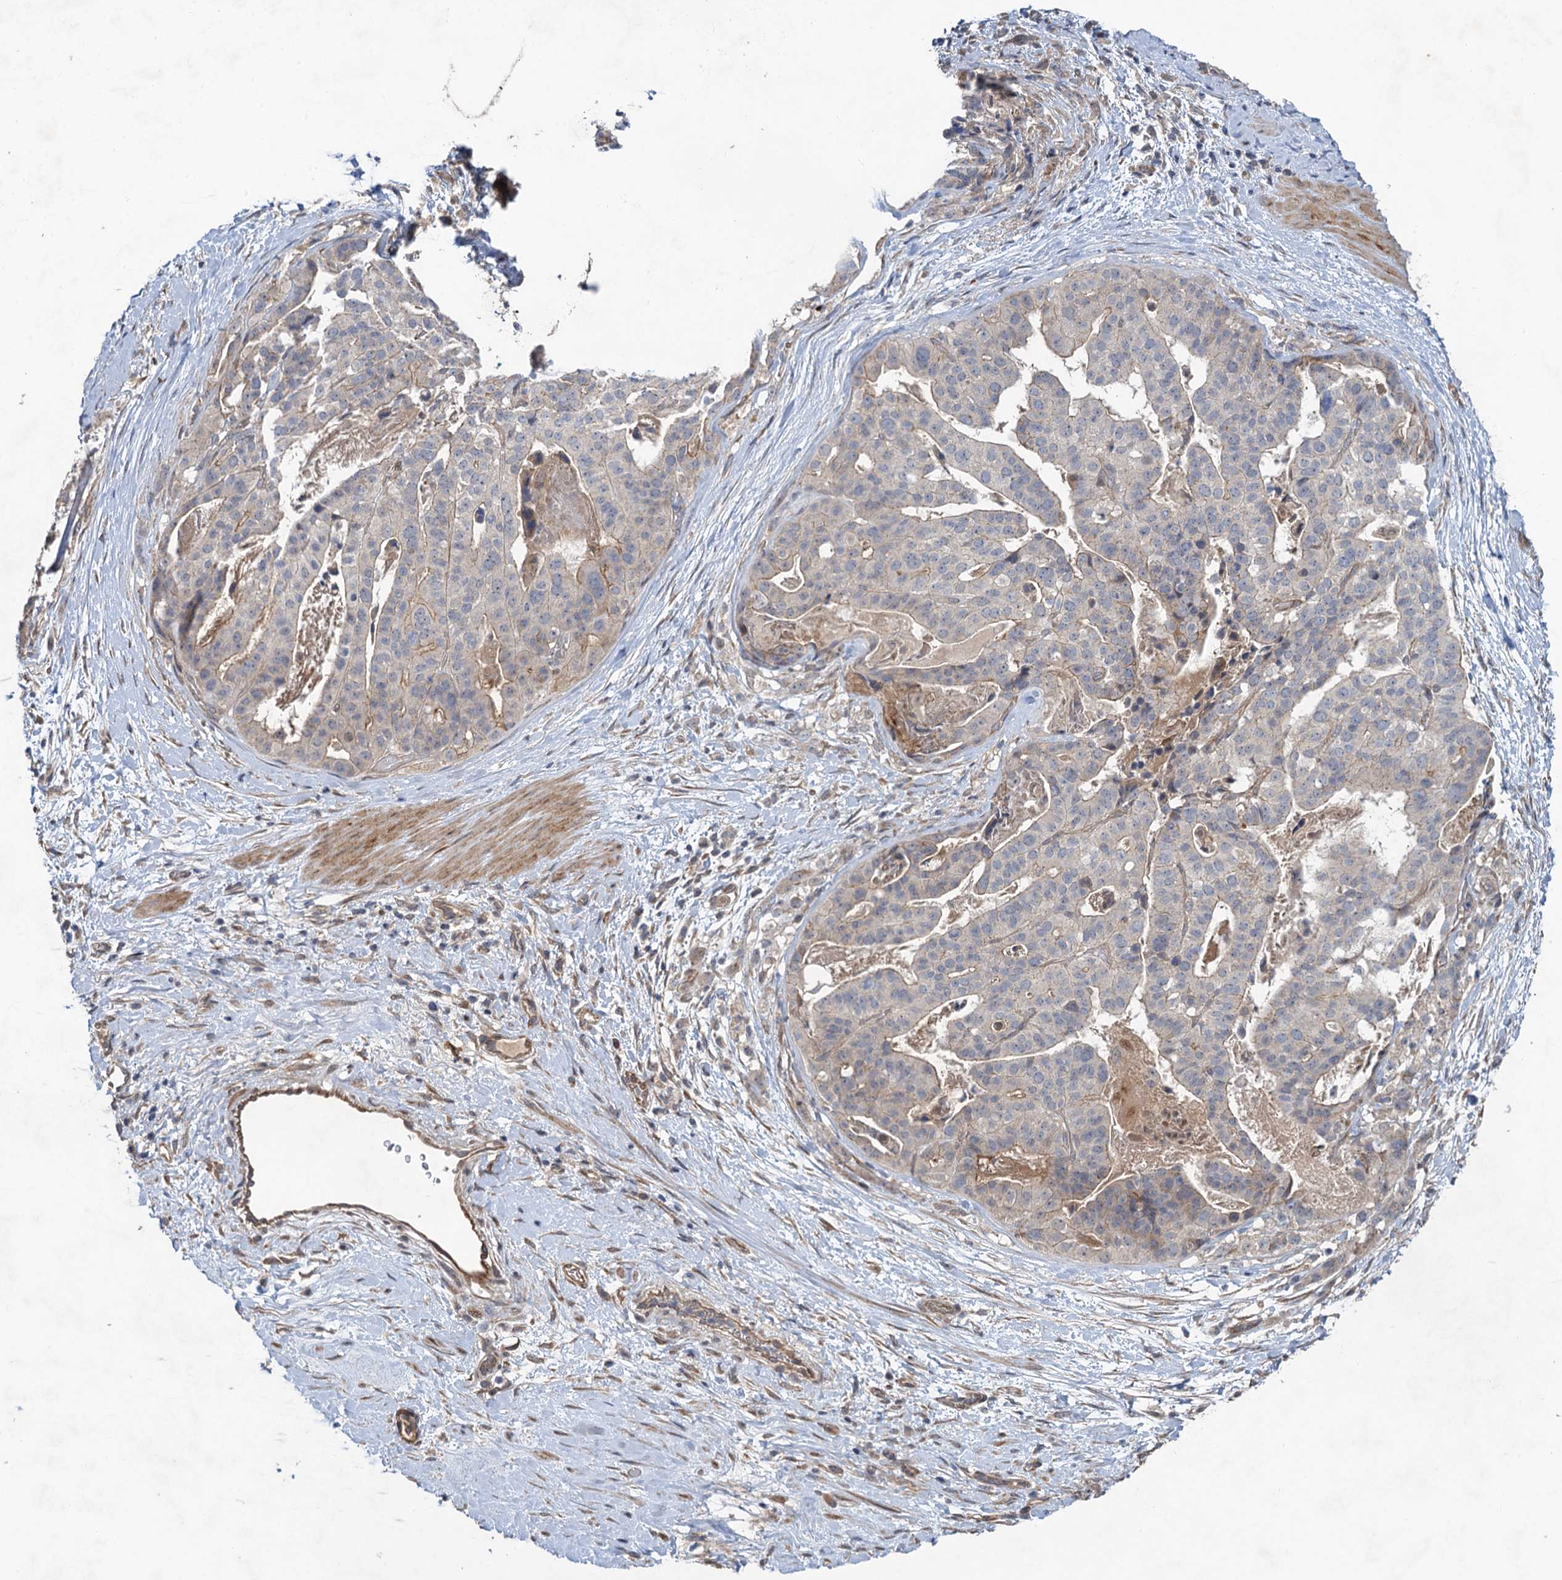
{"staining": {"intensity": "weak", "quantity": "<25%", "location": "cytoplasmic/membranous"}, "tissue": "stomach cancer", "cell_type": "Tumor cells", "image_type": "cancer", "snomed": [{"axis": "morphology", "description": "Adenocarcinoma, NOS"}, {"axis": "topography", "description": "Stomach"}], "caption": "This micrograph is of stomach cancer stained with immunohistochemistry (IHC) to label a protein in brown with the nuclei are counter-stained blue. There is no staining in tumor cells.", "gene": "NUDT22", "patient": {"sex": "male", "age": 48}}